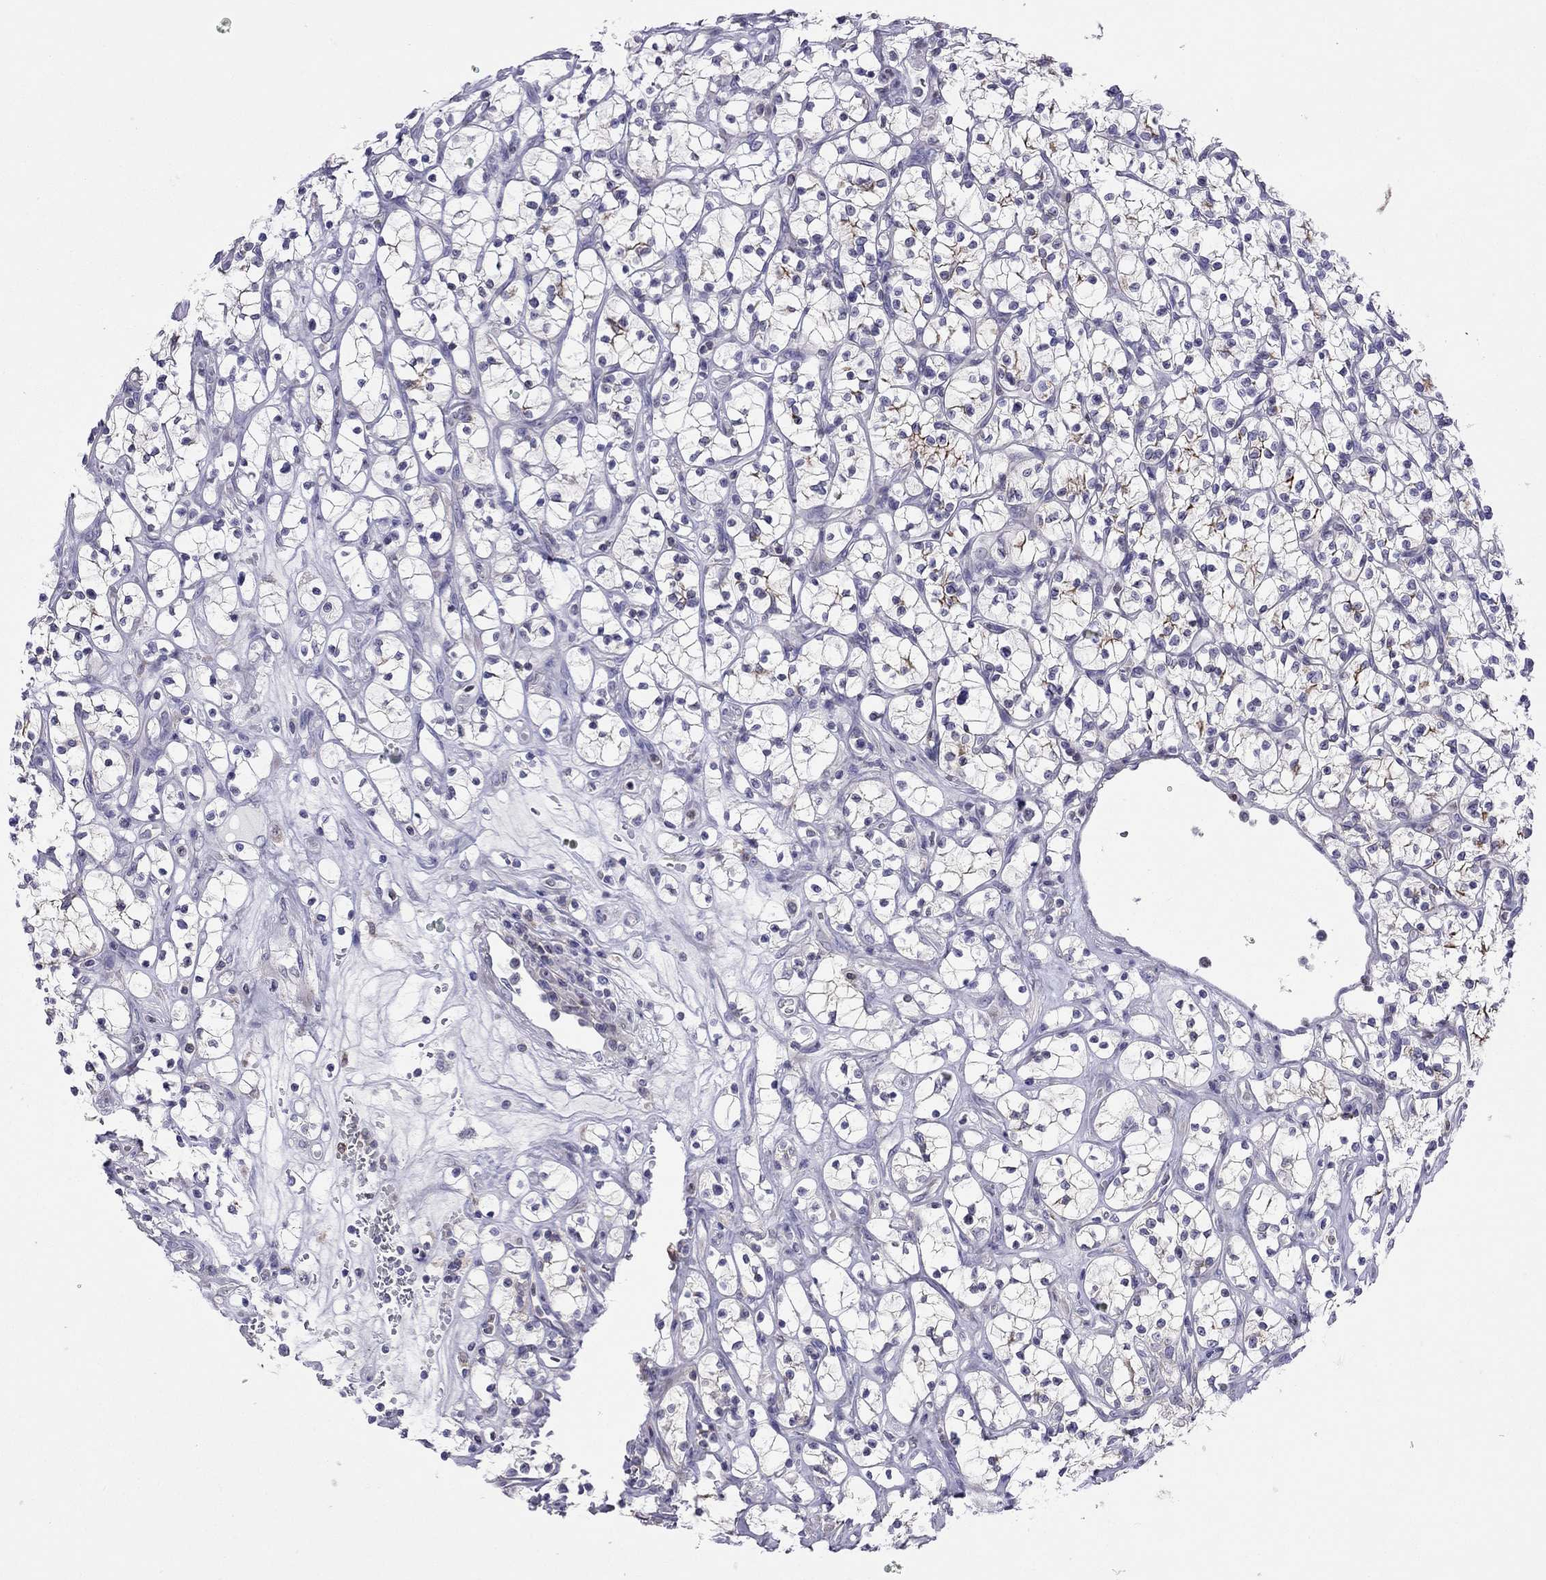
{"staining": {"intensity": "negative", "quantity": "none", "location": "none"}, "tissue": "renal cancer", "cell_type": "Tumor cells", "image_type": "cancer", "snomed": [{"axis": "morphology", "description": "Adenocarcinoma, NOS"}, {"axis": "topography", "description": "Kidney"}], "caption": "This is a micrograph of immunohistochemistry staining of renal cancer (adenocarcinoma), which shows no expression in tumor cells. (Stains: DAB (3,3'-diaminobenzidine) immunohistochemistry (IHC) with hematoxylin counter stain, Microscopy: brightfield microscopy at high magnification).", "gene": "SLC46A2", "patient": {"sex": "female", "age": 64}}